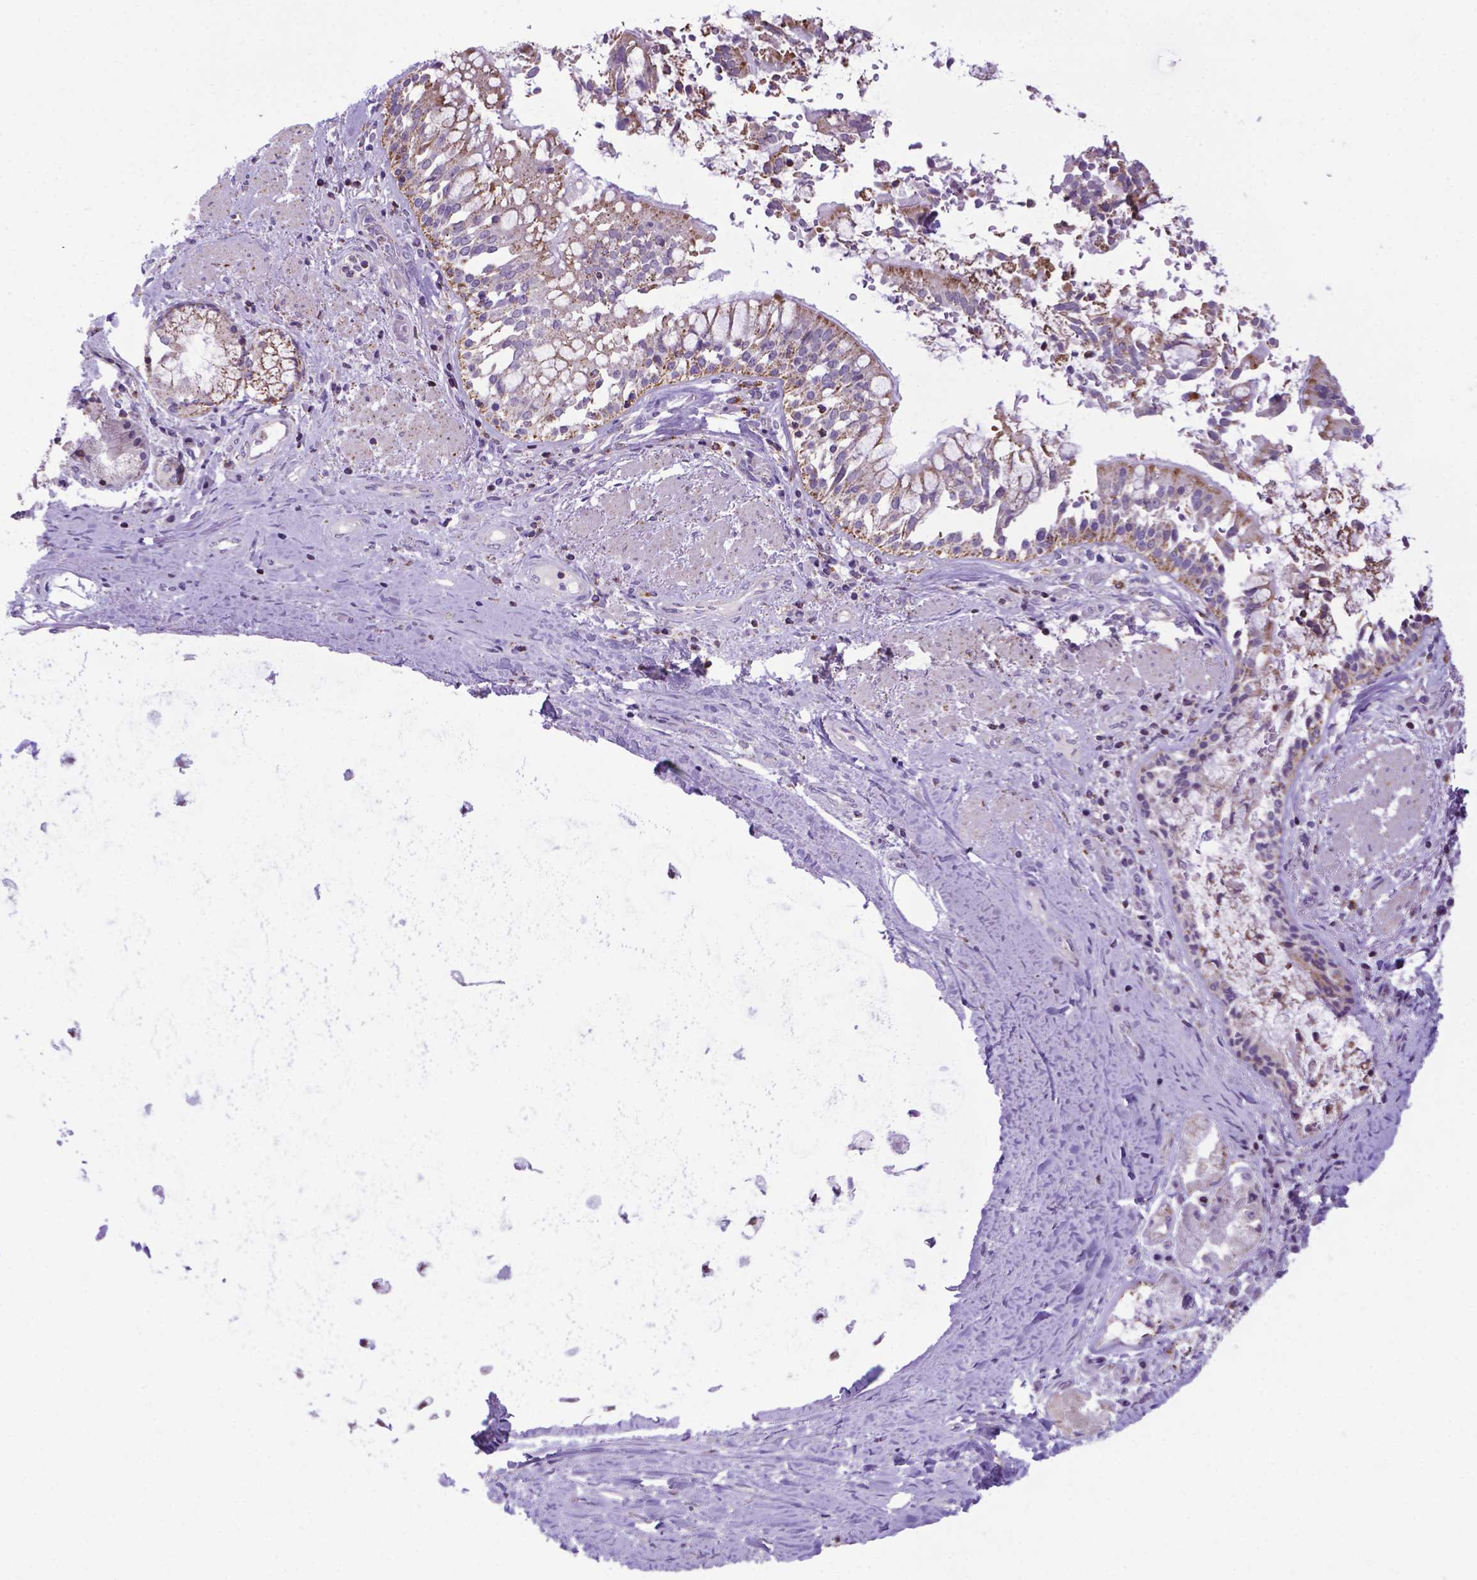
{"staining": {"intensity": "negative", "quantity": "none", "location": "none"}, "tissue": "adipose tissue", "cell_type": "Adipocytes", "image_type": "normal", "snomed": [{"axis": "morphology", "description": "Normal tissue, NOS"}, {"axis": "topography", "description": "Cartilage tissue"}, {"axis": "topography", "description": "Bronchus"}], "caption": "DAB (3,3'-diaminobenzidine) immunohistochemical staining of unremarkable human adipose tissue shows no significant positivity in adipocytes.", "gene": "POU3F3", "patient": {"sex": "male", "age": 64}}